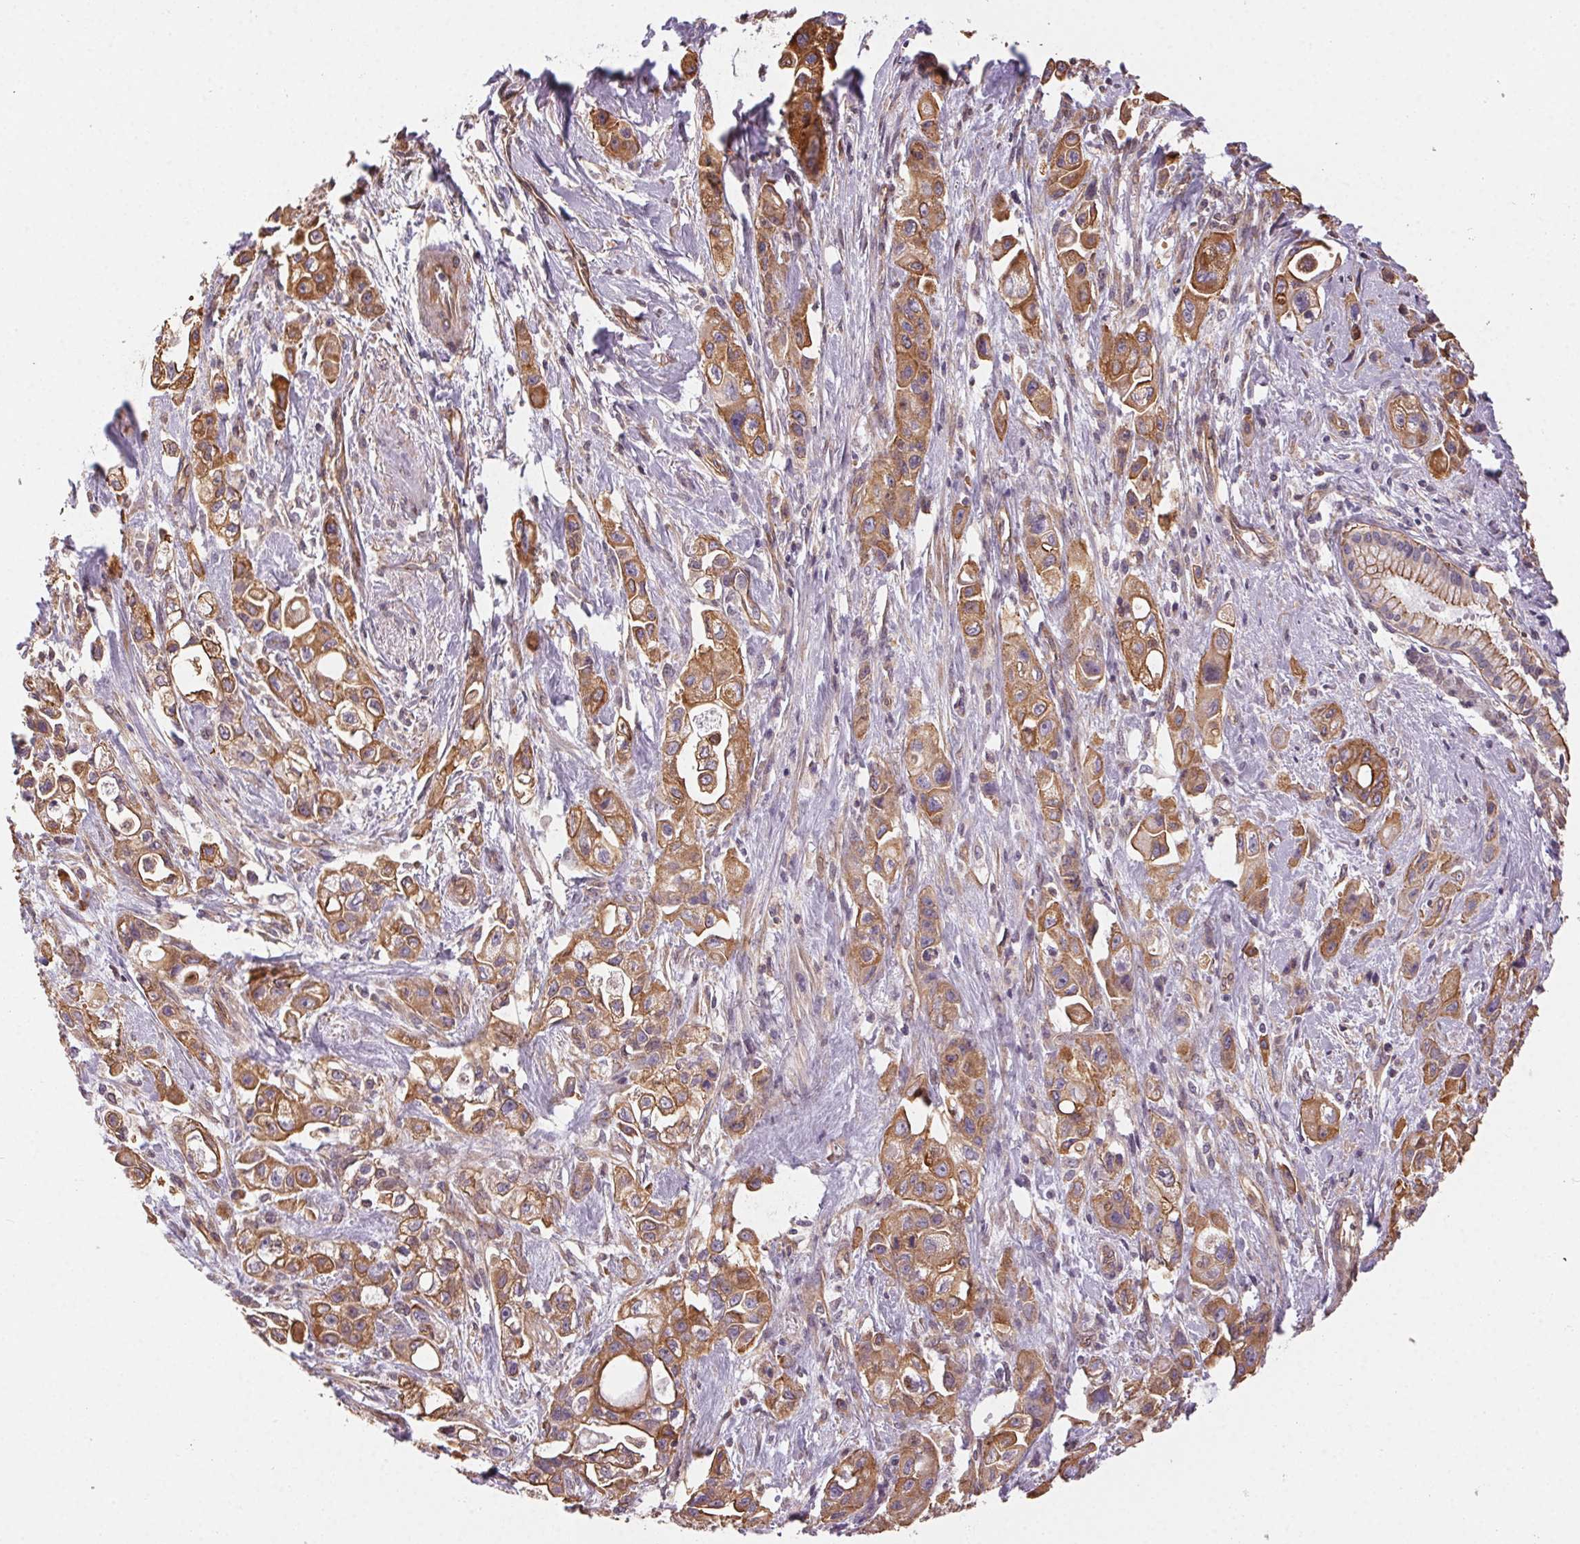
{"staining": {"intensity": "moderate", "quantity": ">75%", "location": "cytoplasmic/membranous"}, "tissue": "pancreatic cancer", "cell_type": "Tumor cells", "image_type": "cancer", "snomed": [{"axis": "morphology", "description": "Adenocarcinoma, NOS"}, {"axis": "topography", "description": "Pancreas"}], "caption": "Adenocarcinoma (pancreatic) stained for a protein demonstrates moderate cytoplasmic/membranous positivity in tumor cells.", "gene": "PLA2G4F", "patient": {"sex": "female", "age": 66}}